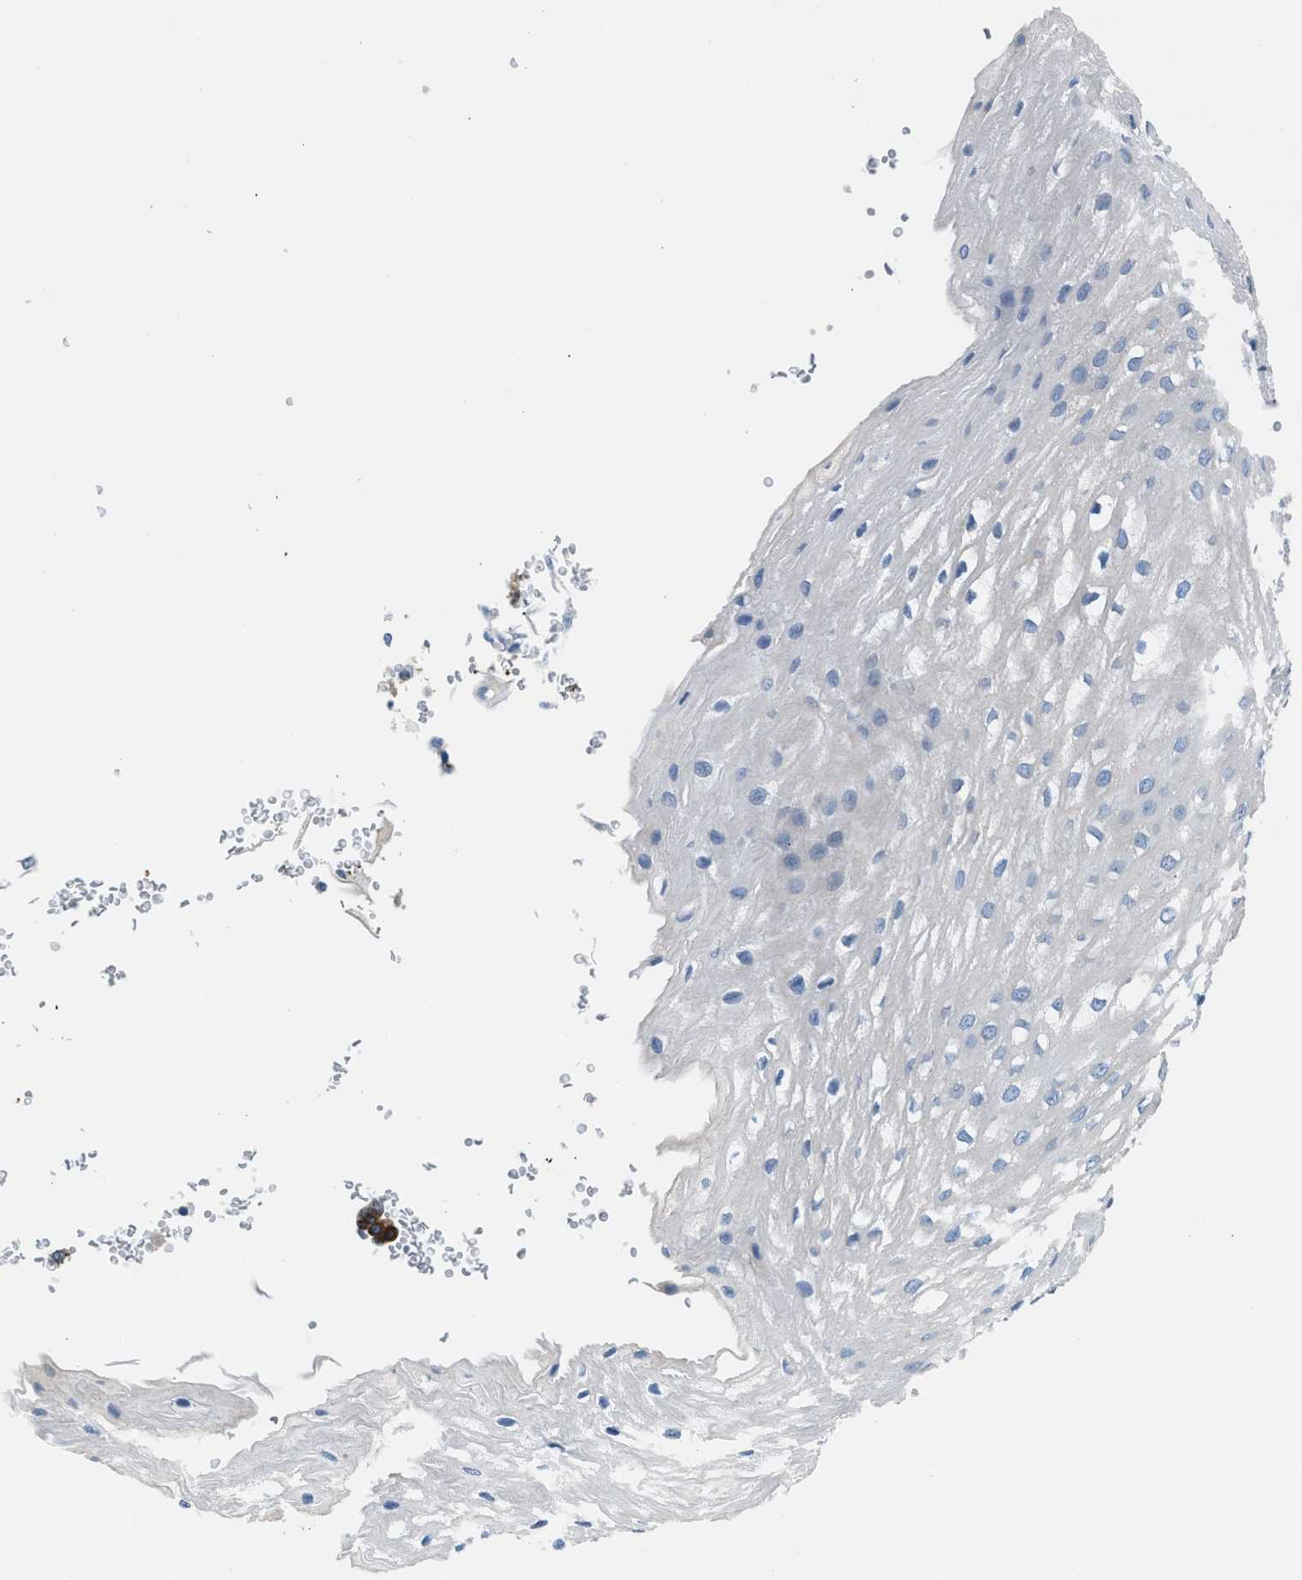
{"staining": {"intensity": "negative", "quantity": "none", "location": "none"}, "tissue": "esophagus", "cell_type": "Squamous epithelial cells", "image_type": "normal", "snomed": [{"axis": "morphology", "description": "Normal tissue, NOS"}, {"axis": "topography", "description": "Esophagus"}], "caption": "Histopathology image shows no significant protein positivity in squamous epithelial cells of normal esophagus. Nuclei are stained in blue.", "gene": "CDRT4", "patient": {"sex": "male", "age": 48}}